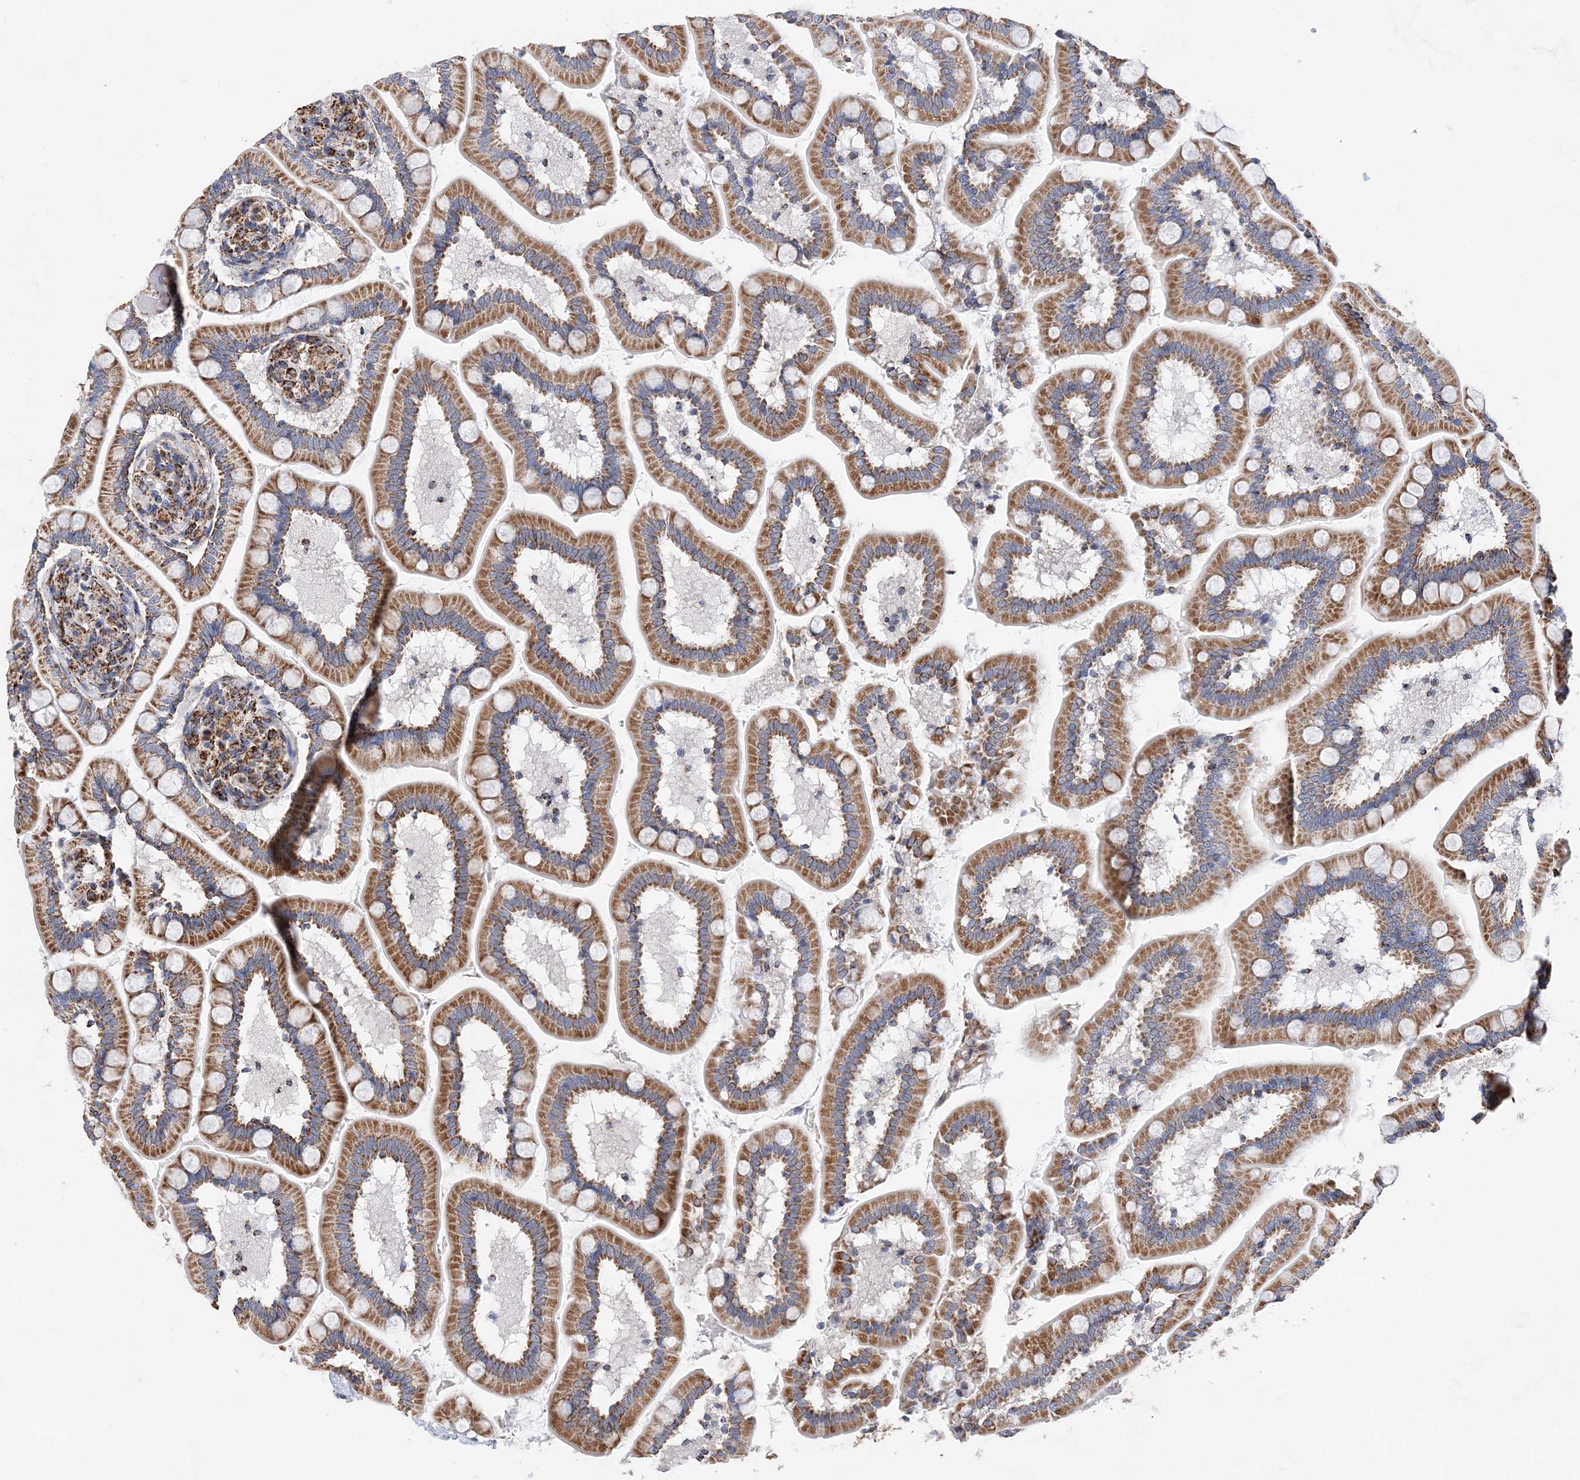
{"staining": {"intensity": "moderate", "quantity": ">75%", "location": "cytoplasmic/membranous"}, "tissue": "small intestine", "cell_type": "Glandular cells", "image_type": "normal", "snomed": [{"axis": "morphology", "description": "Normal tissue, NOS"}, {"axis": "topography", "description": "Small intestine"}], "caption": "Protein expression analysis of normal human small intestine reveals moderate cytoplasmic/membranous expression in about >75% of glandular cells. (Stains: DAB (3,3'-diaminobenzidine) in brown, nuclei in blue, Microscopy: brightfield microscopy at high magnification).", "gene": "ACOT9", "patient": {"sex": "female", "age": 64}}